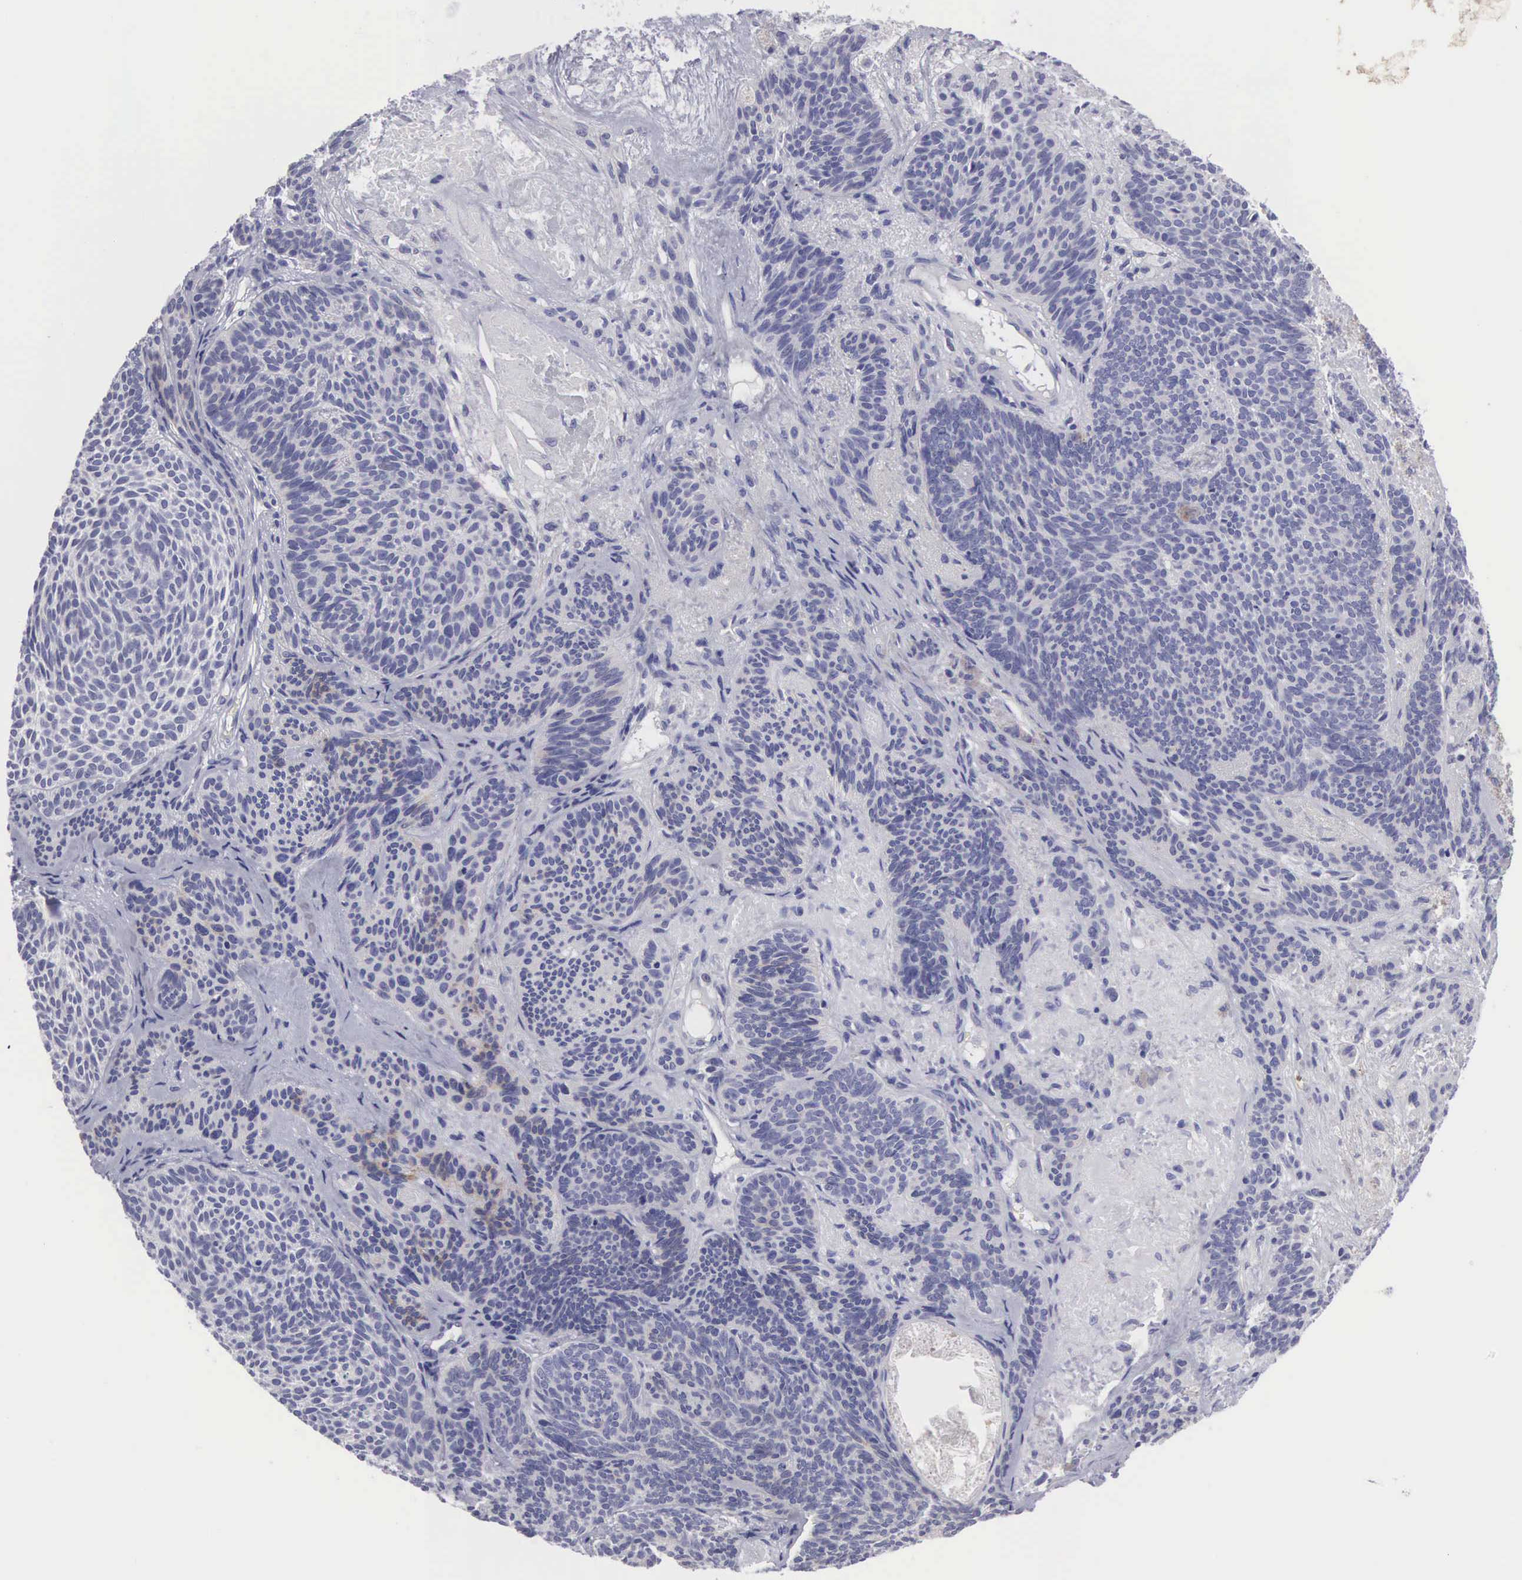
{"staining": {"intensity": "negative", "quantity": "none", "location": "none"}, "tissue": "skin cancer", "cell_type": "Tumor cells", "image_type": "cancer", "snomed": [{"axis": "morphology", "description": "Basal cell carcinoma"}, {"axis": "topography", "description": "Skin"}], "caption": "An immunohistochemistry (IHC) photomicrograph of skin cancer is shown. There is no staining in tumor cells of skin cancer. (IHC, brightfield microscopy, high magnification).", "gene": "SLITRK4", "patient": {"sex": "male", "age": 84}}